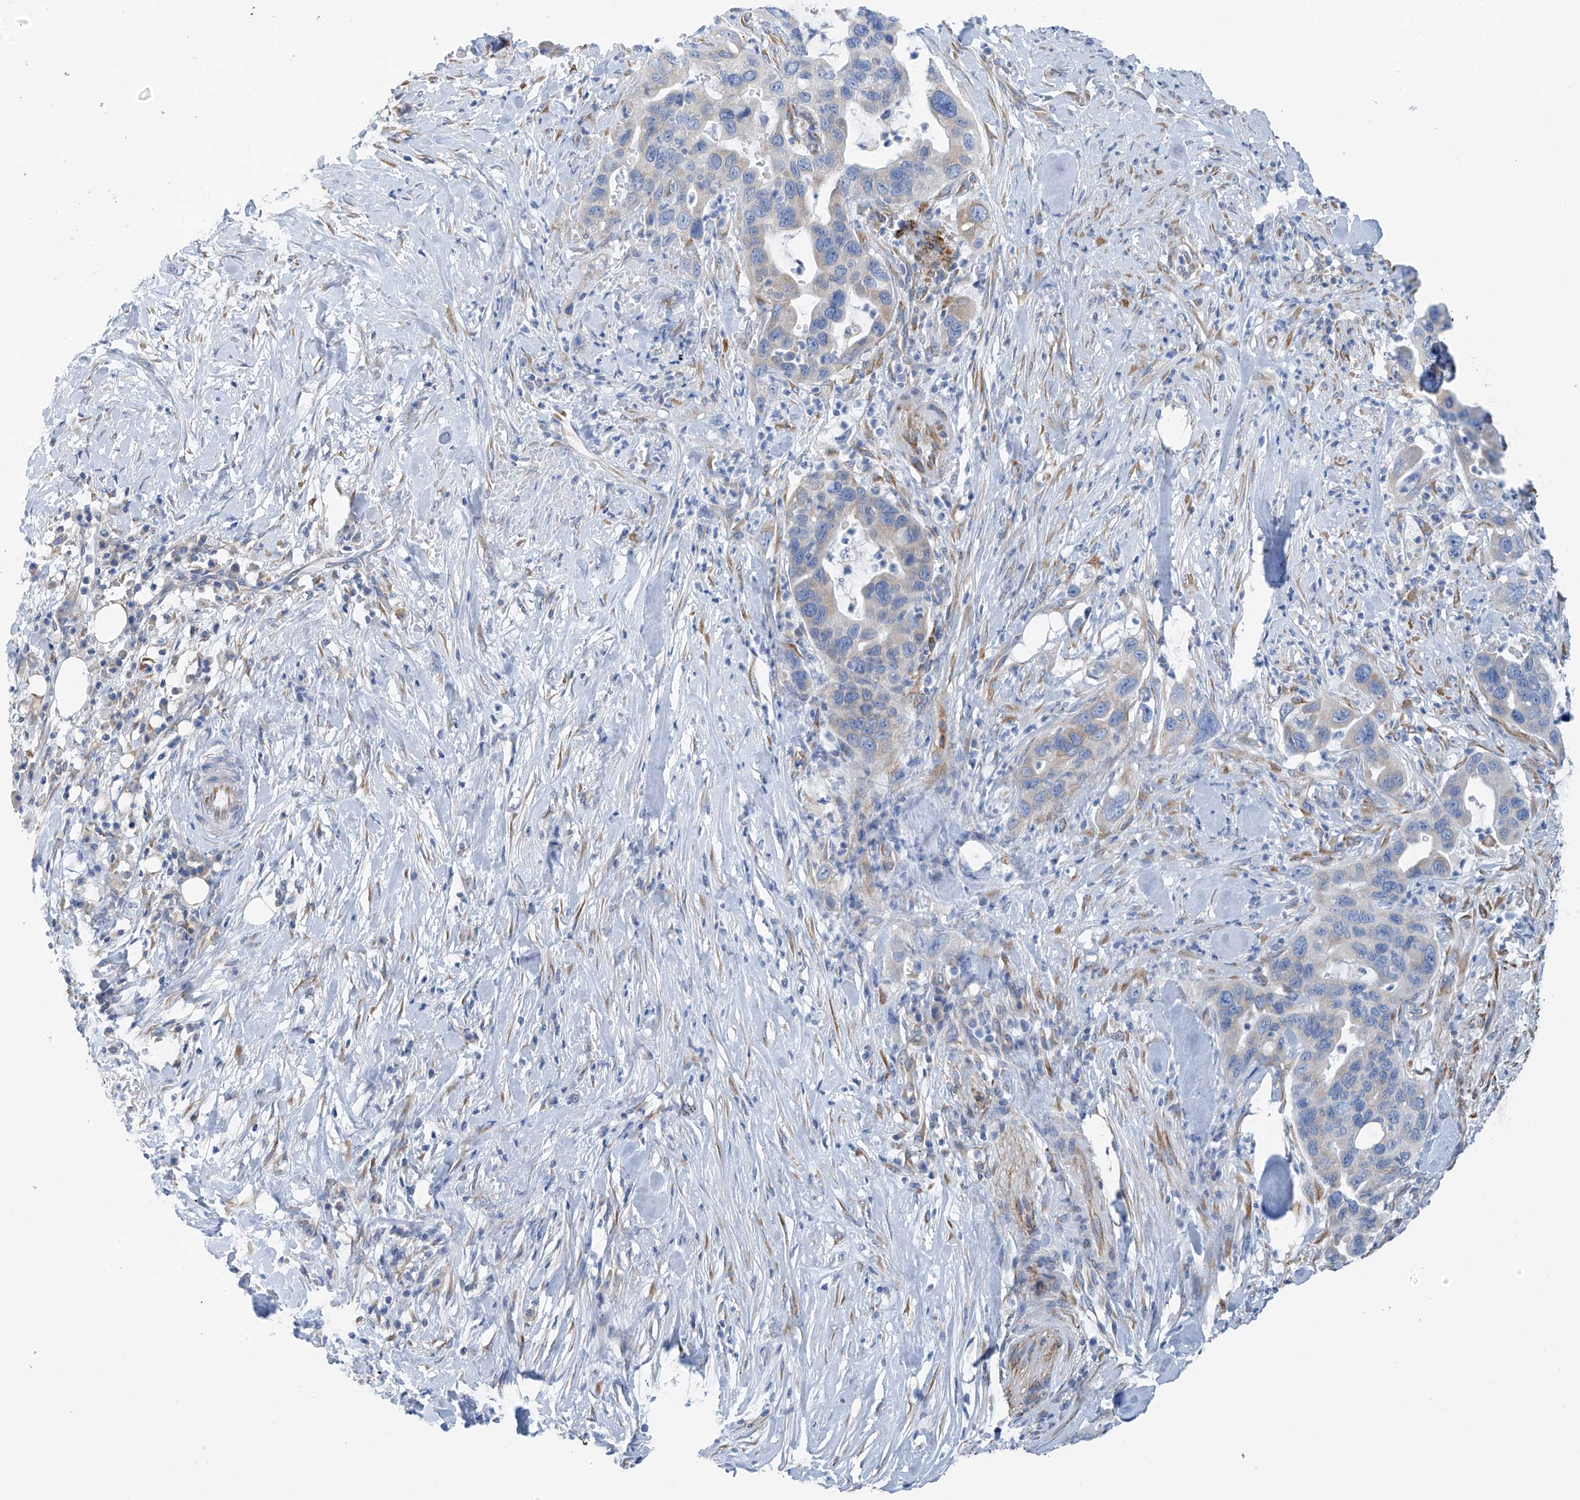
{"staining": {"intensity": "negative", "quantity": "none", "location": "none"}, "tissue": "pancreatic cancer", "cell_type": "Tumor cells", "image_type": "cancer", "snomed": [{"axis": "morphology", "description": "Adenocarcinoma, NOS"}, {"axis": "topography", "description": "Pancreas"}], "caption": "The immunohistochemistry (IHC) image has no significant positivity in tumor cells of pancreatic cancer (adenocarcinoma) tissue.", "gene": "RCN2", "patient": {"sex": "female", "age": 71}}